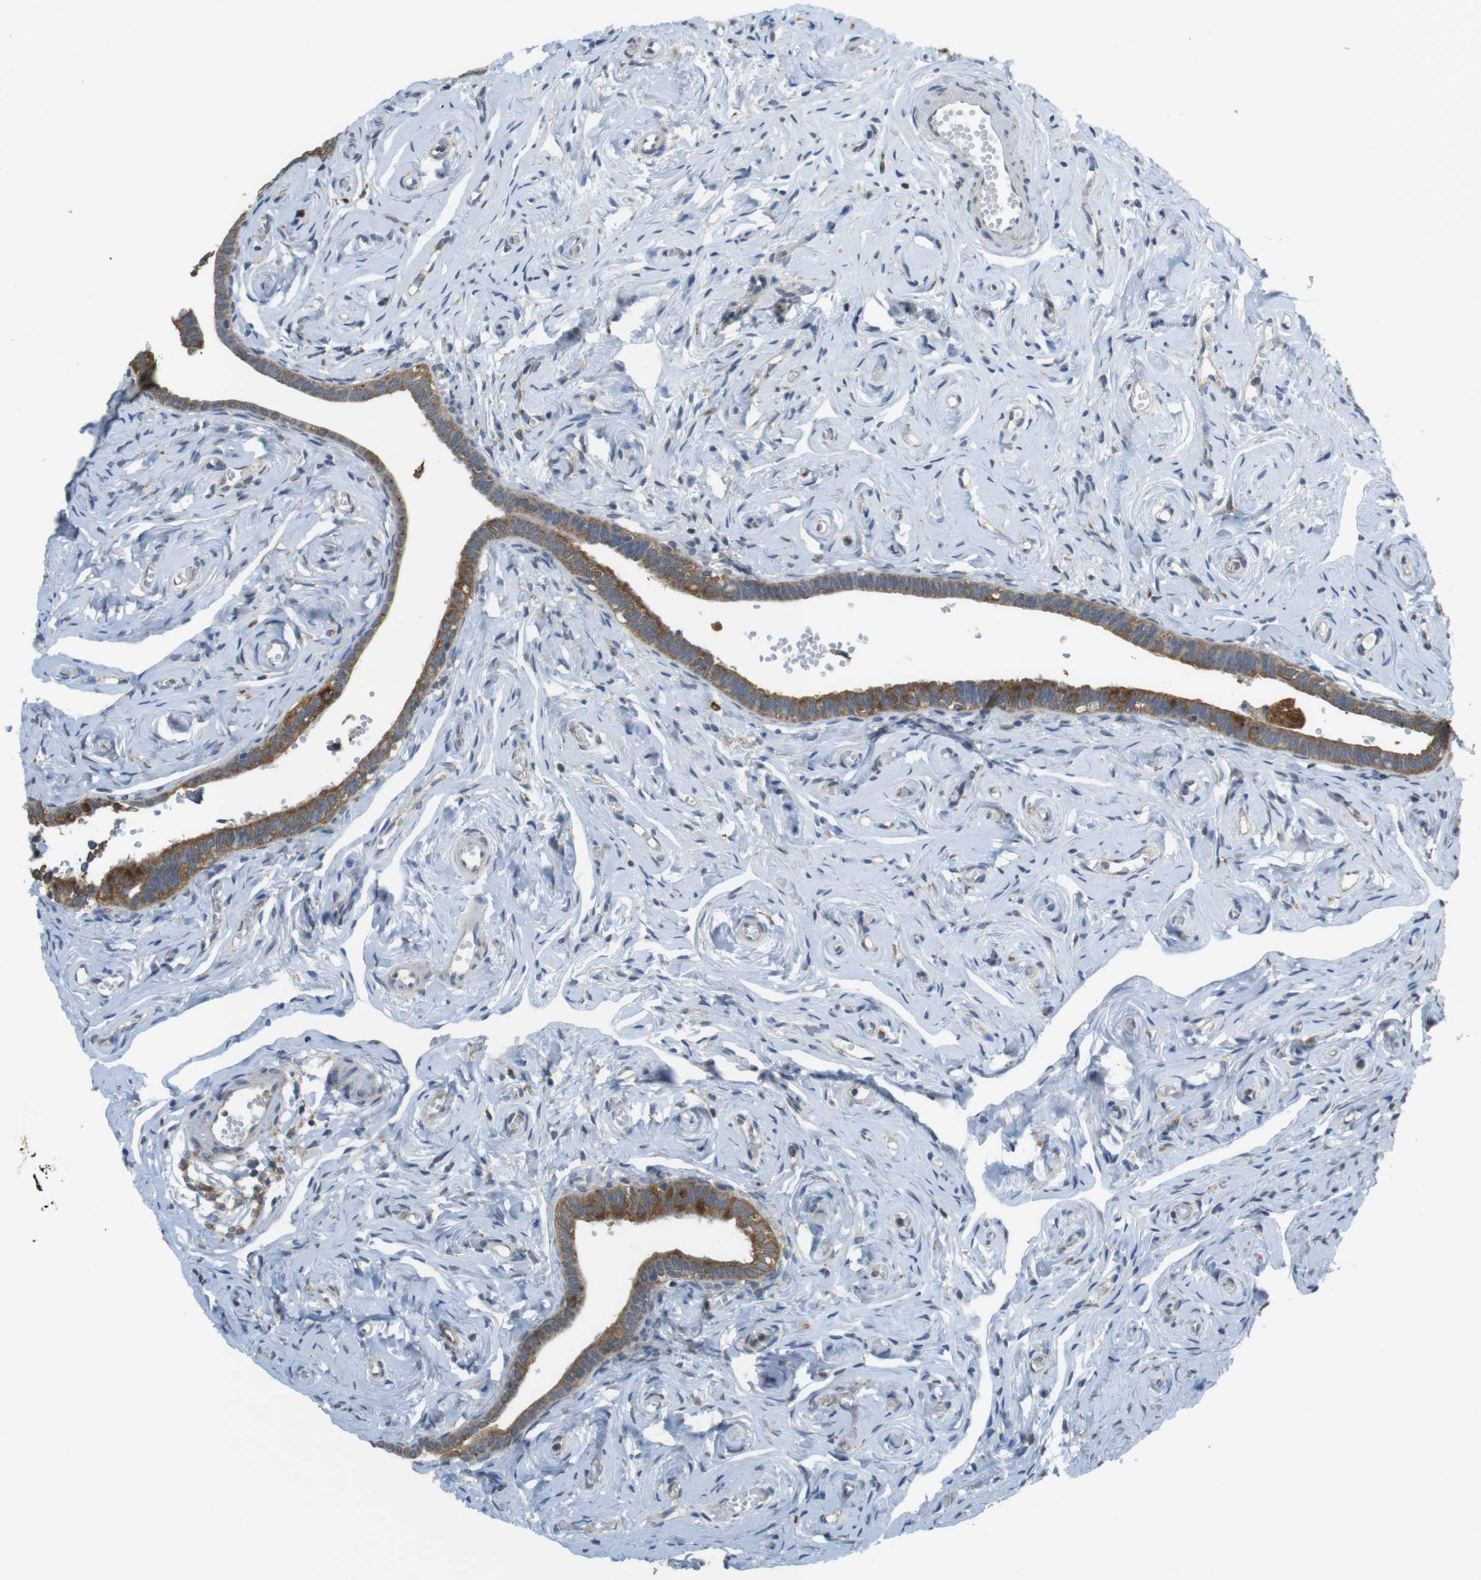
{"staining": {"intensity": "moderate", "quantity": ">75%", "location": "cytoplasmic/membranous"}, "tissue": "fallopian tube", "cell_type": "Glandular cells", "image_type": "normal", "snomed": [{"axis": "morphology", "description": "Normal tissue, NOS"}, {"axis": "topography", "description": "Fallopian tube"}], "caption": "A high-resolution image shows immunohistochemistry (IHC) staining of benign fallopian tube, which reveals moderate cytoplasmic/membranous staining in about >75% of glandular cells. (DAB (3,3'-diaminobenzidine) = brown stain, brightfield microscopy at high magnification).", "gene": "BRI3BP", "patient": {"sex": "female", "age": 71}}